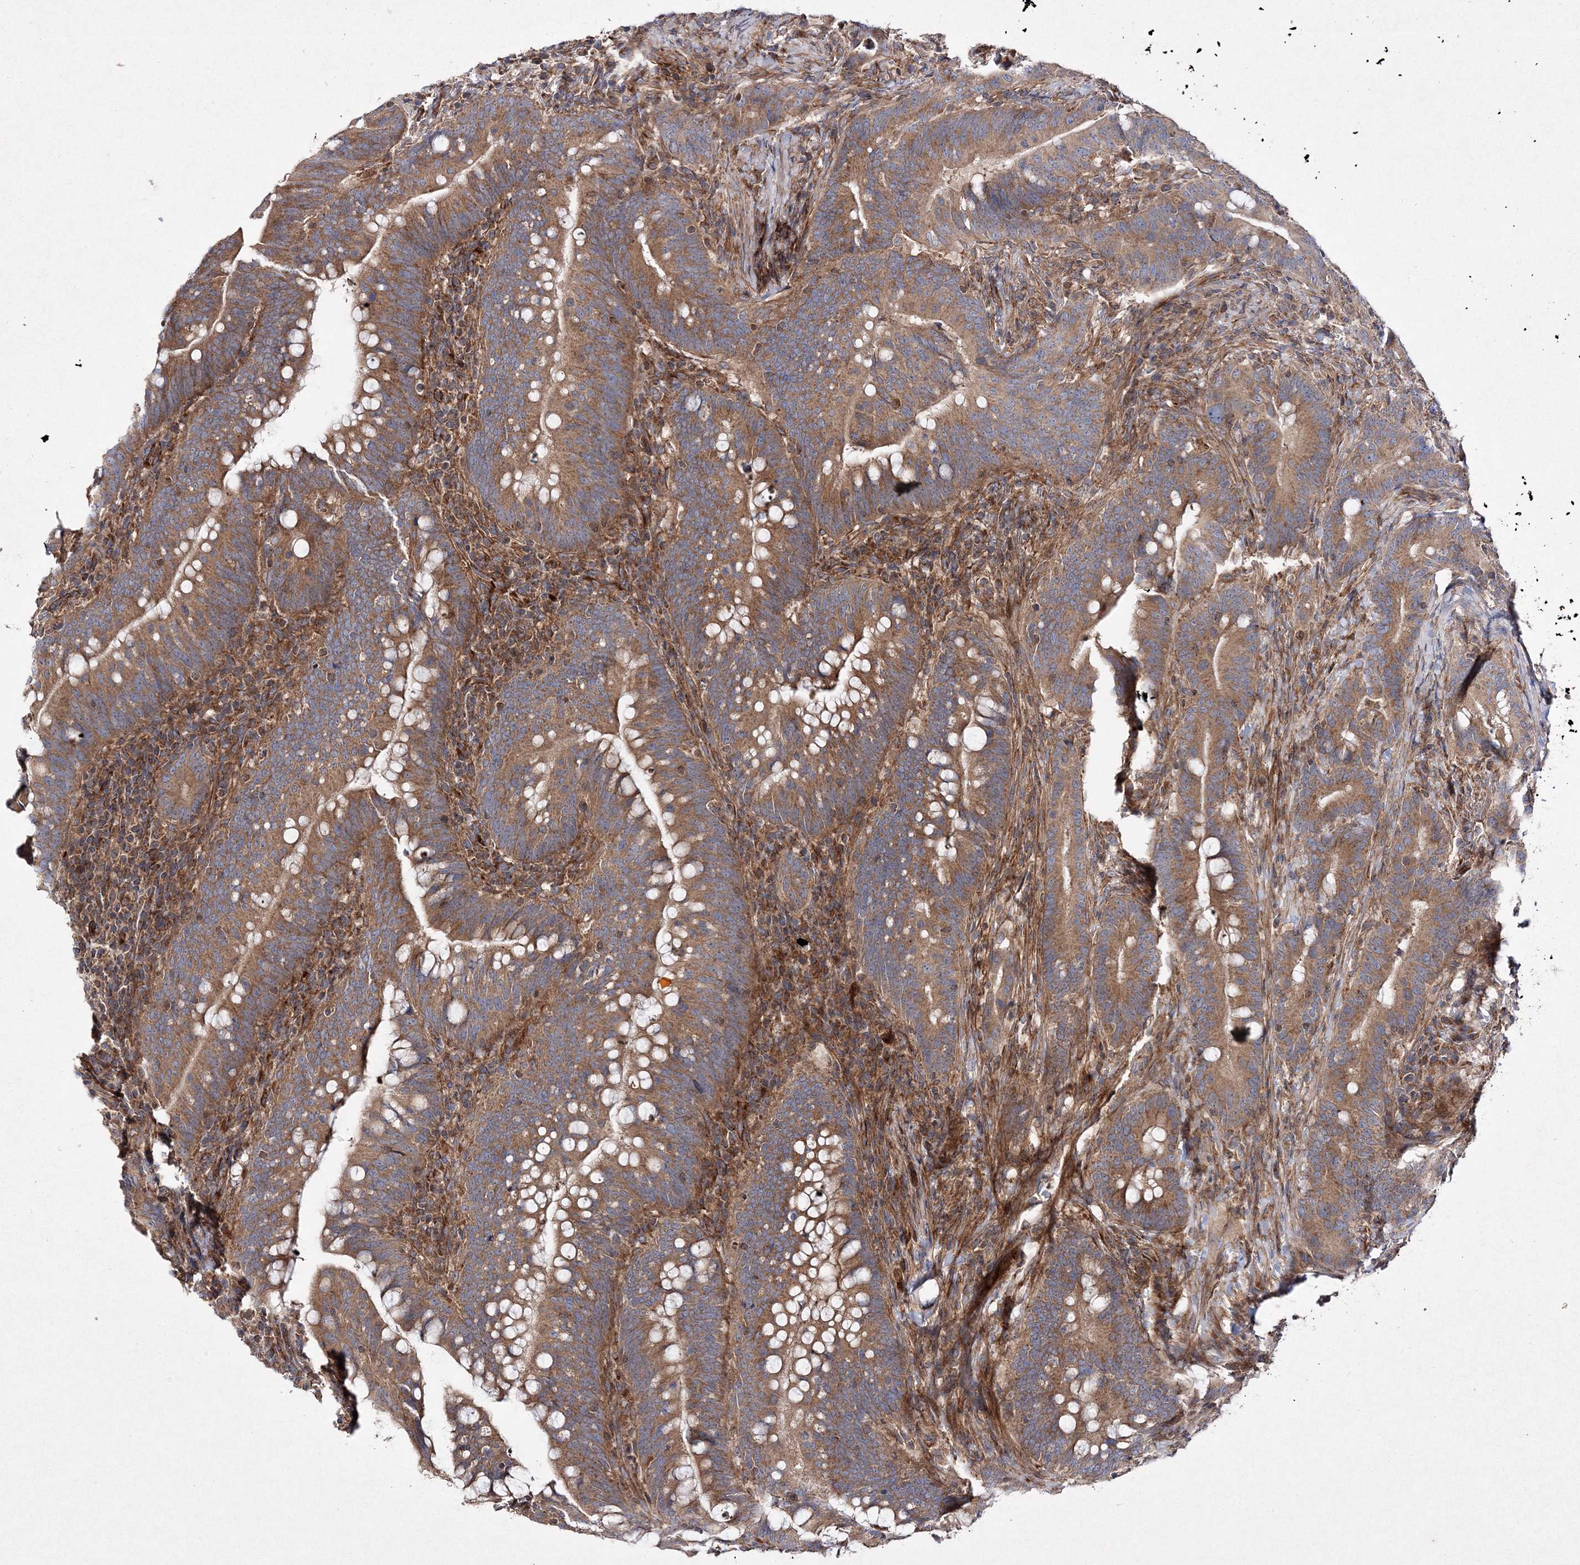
{"staining": {"intensity": "moderate", "quantity": ">75%", "location": "cytoplasmic/membranous"}, "tissue": "colorectal cancer", "cell_type": "Tumor cells", "image_type": "cancer", "snomed": [{"axis": "morphology", "description": "Adenocarcinoma, NOS"}, {"axis": "topography", "description": "Colon"}], "caption": "Immunohistochemistry staining of adenocarcinoma (colorectal), which shows medium levels of moderate cytoplasmic/membranous positivity in about >75% of tumor cells indicating moderate cytoplasmic/membranous protein expression. The staining was performed using DAB (3,3'-diaminobenzidine) (brown) for protein detection and nuclei were counterstained in hematoxylin (blue).", "gene": "DNAJC13", "patient": {"sex": "female", "age": 66}}